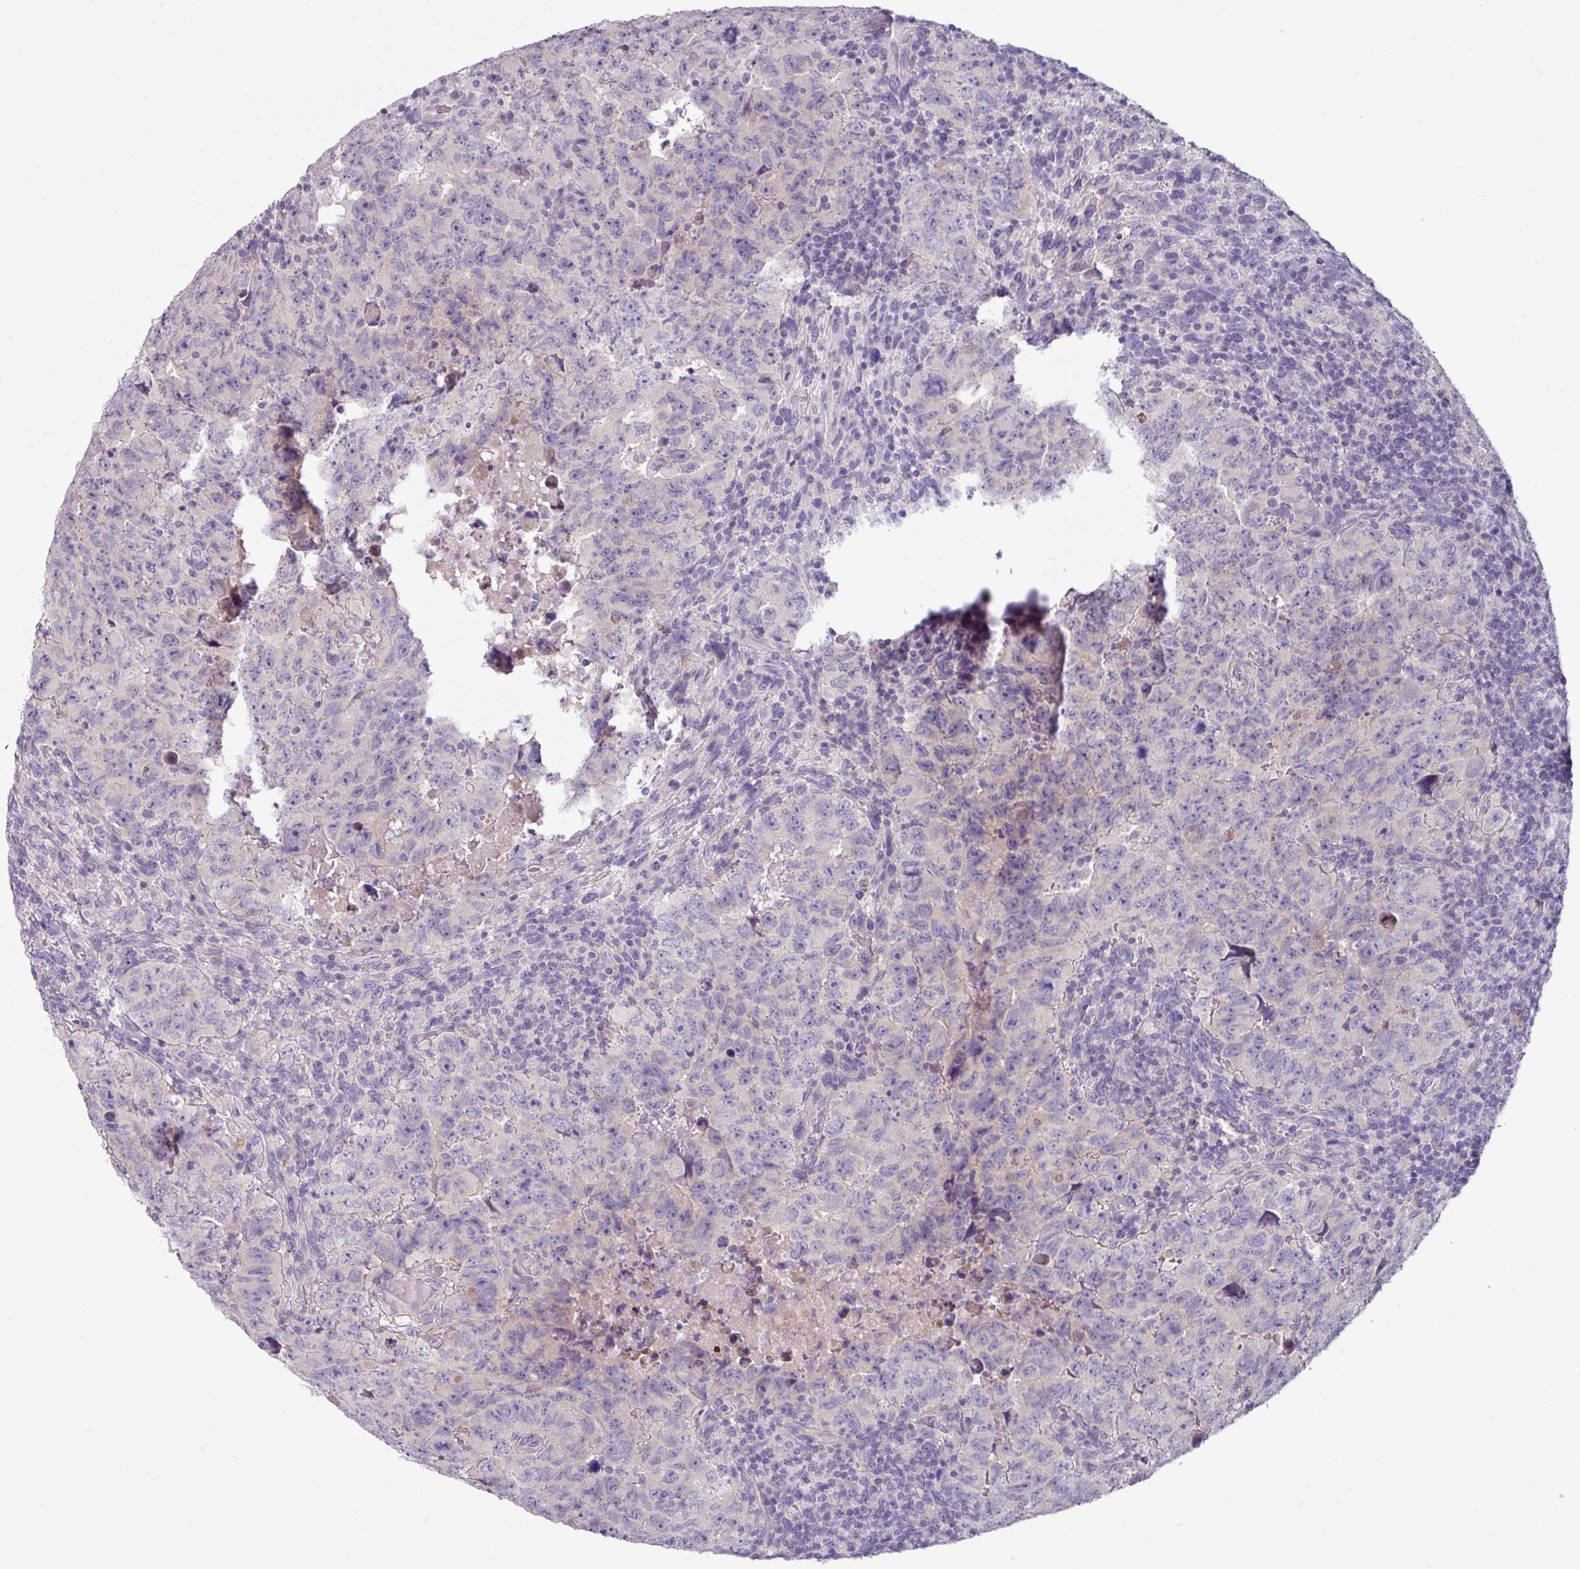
{"staining": {"intensity": "negative", "quantity": "none", "location": "none"}, "tissue": "testis cancer", "cell_type": "Tumor cells", "image_type": "cancer", "snomed": [{"axis": "morphology", "description": "Carcinoma, Embryonal, NOS"}, {"axis": "topography", "description": "Testis"}], "caption": "Immunohistochemistry (IHC) of testis cancer reveals no staining in tumor cells.", "gene": "MTMR14", "patient": {"sex": "male", "age": 24}}